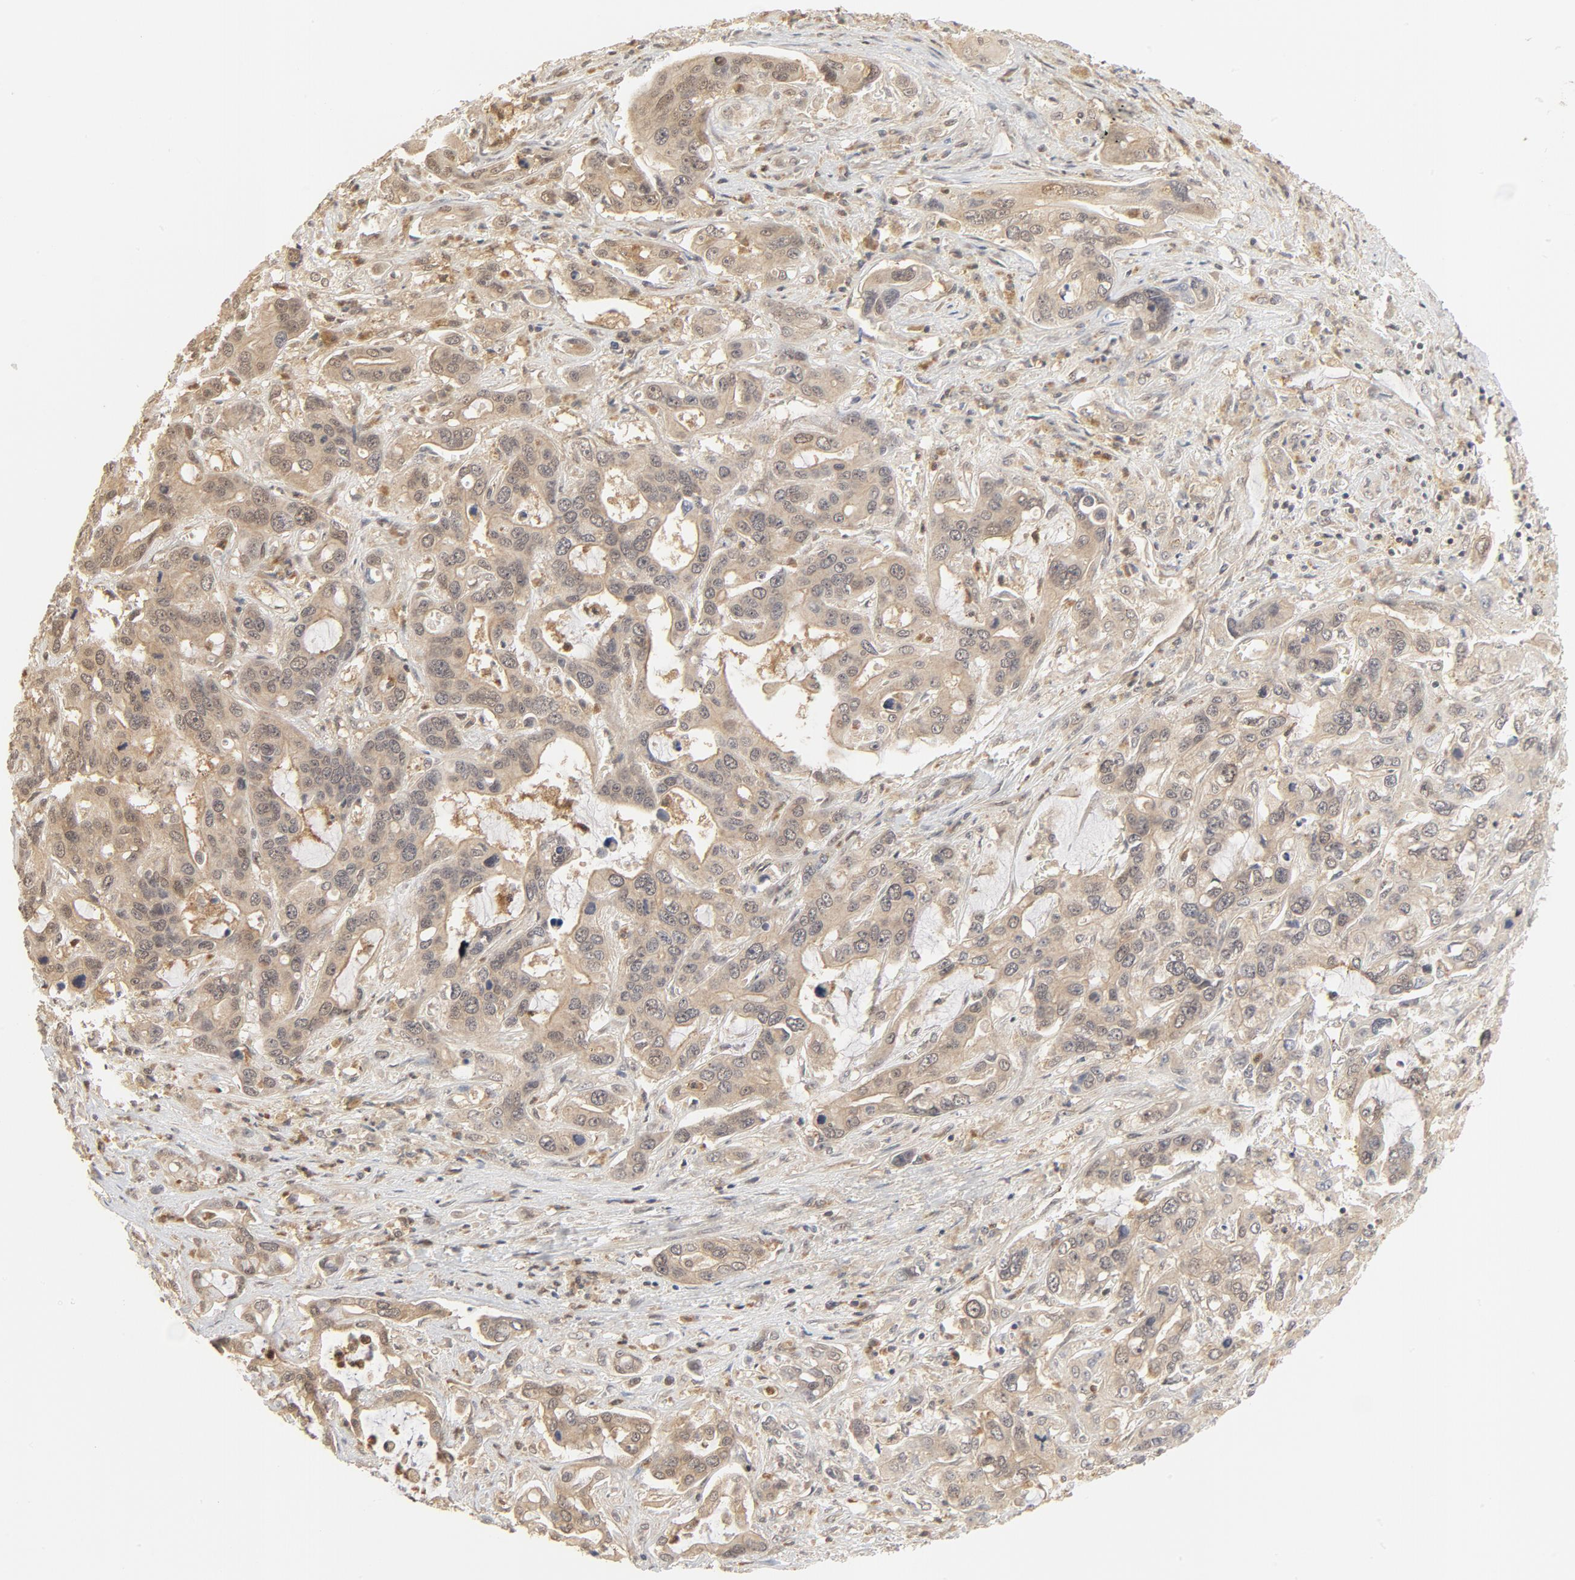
{"staining": {"intensity": "weak", "quantity": ">75%", "location": "cytoplasmic/membranous"}, "tissue": "liver cancer", "cell_type": "Tumor cells", "image_type": "cancer", "snomed": [{"axis": "morphology", "description": "Cholangiocarcinoma"}, {"axis": "topography", "description": "Liver"}], "caption": "The histopathology image demonstrates staining of liver cholangiocarcinoma, revealing weak cytoplasmic/membranous protein expression (brown color) within tumor cells. (DAB IHC, brown staining for protein, blue staining for nuclei).", "gene": "NEDD8", "patient": {"sex": "female", "age": 65}}